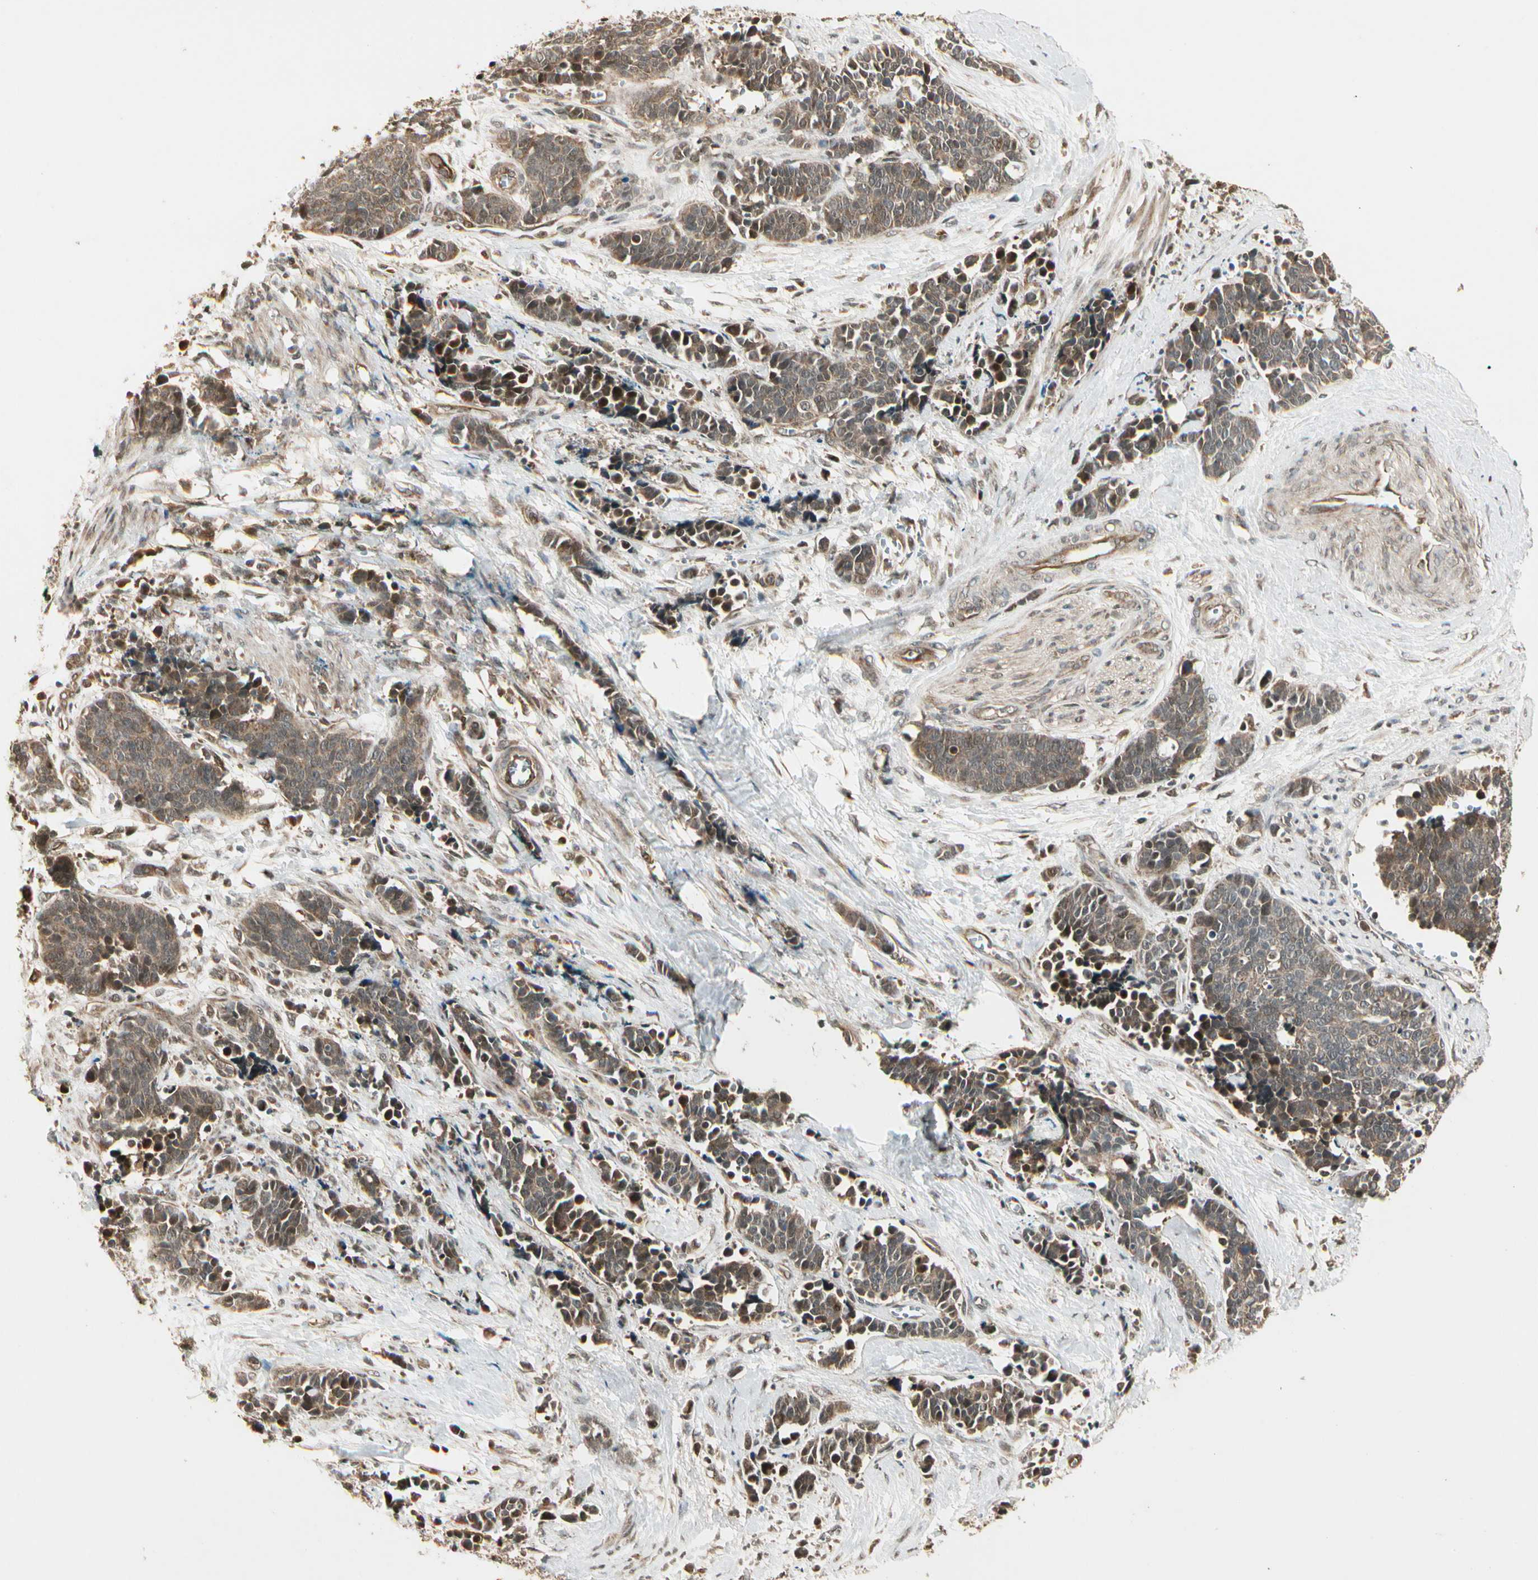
{"staining": {"intensity": "moderate", "quantity": ">75%", "location": "cytoplasmic/membranous"}, "tissue": "cervical cancer", "cell_type": "Tumor cells", "image_type": "cancer", "snomed": [{"axis": "morphology", "description": "Squamous cell carcinoma, NOS"}, {"axis": "topography", "description": "Cervix"}], "caption": "Protein staining of cervical cancer (squamous cell carcinoma) tissue displays moderate cytoplasmic/membranous expression in about >75% of tumor cells.", "gene": "GLUL", "patient": {"sex": "female", "age": 35}}